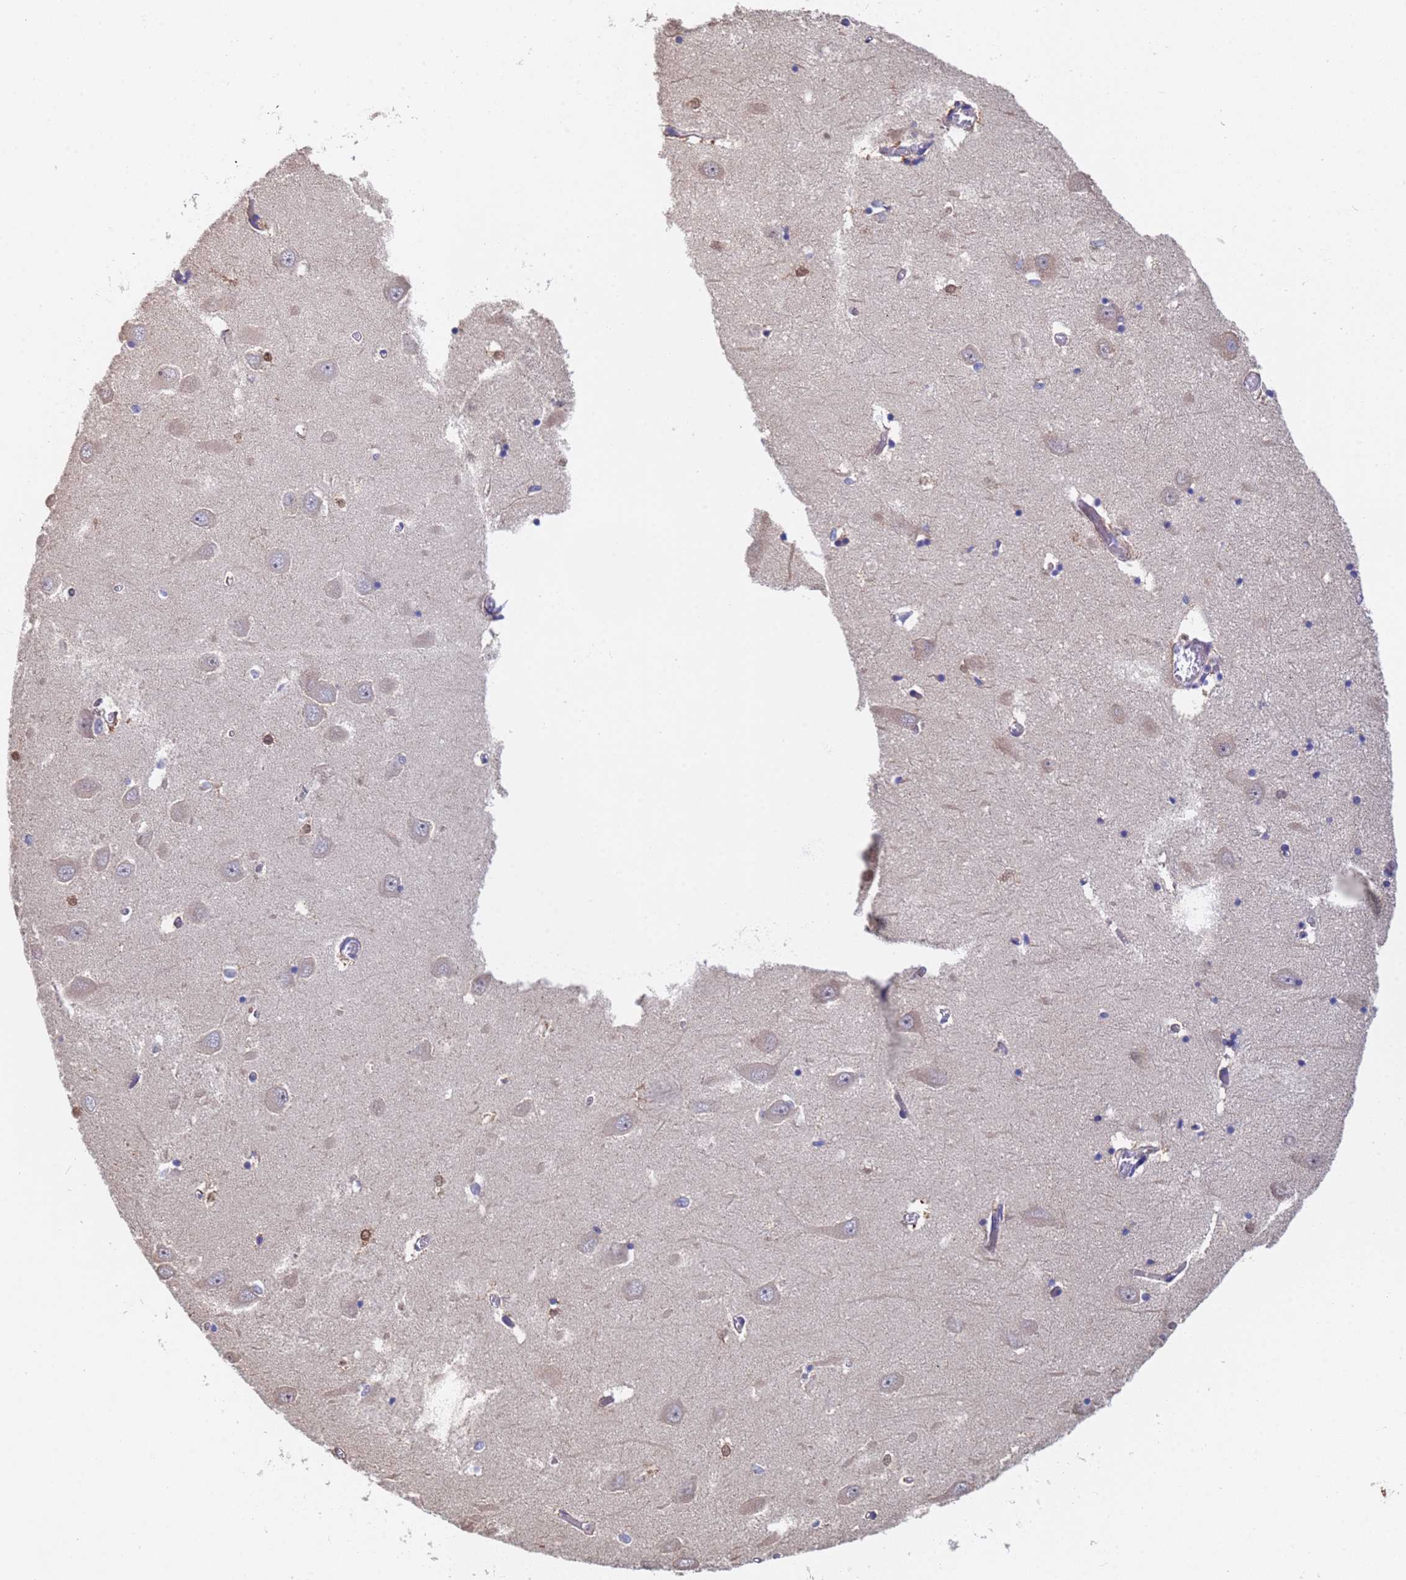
{"staining": {"intensity": "weak", "quantity": "<25%", "location": "cytoplasmic/membranous,nuclear"}, "tissue": "hippocampus", "cell_type": "Glial cells", "image_type": "normal", "snomed": [{"axis": "morphology", "description": "Normal tissue, NOS"}, {"axis": "topography", "description": "Hippocampus"}], "caption": "Photomicrograph shows no significant protein expression in glial cells of normal hippocampus.", "gene": "FAM25A", "patient": {"sex": "male", "age": 70}}